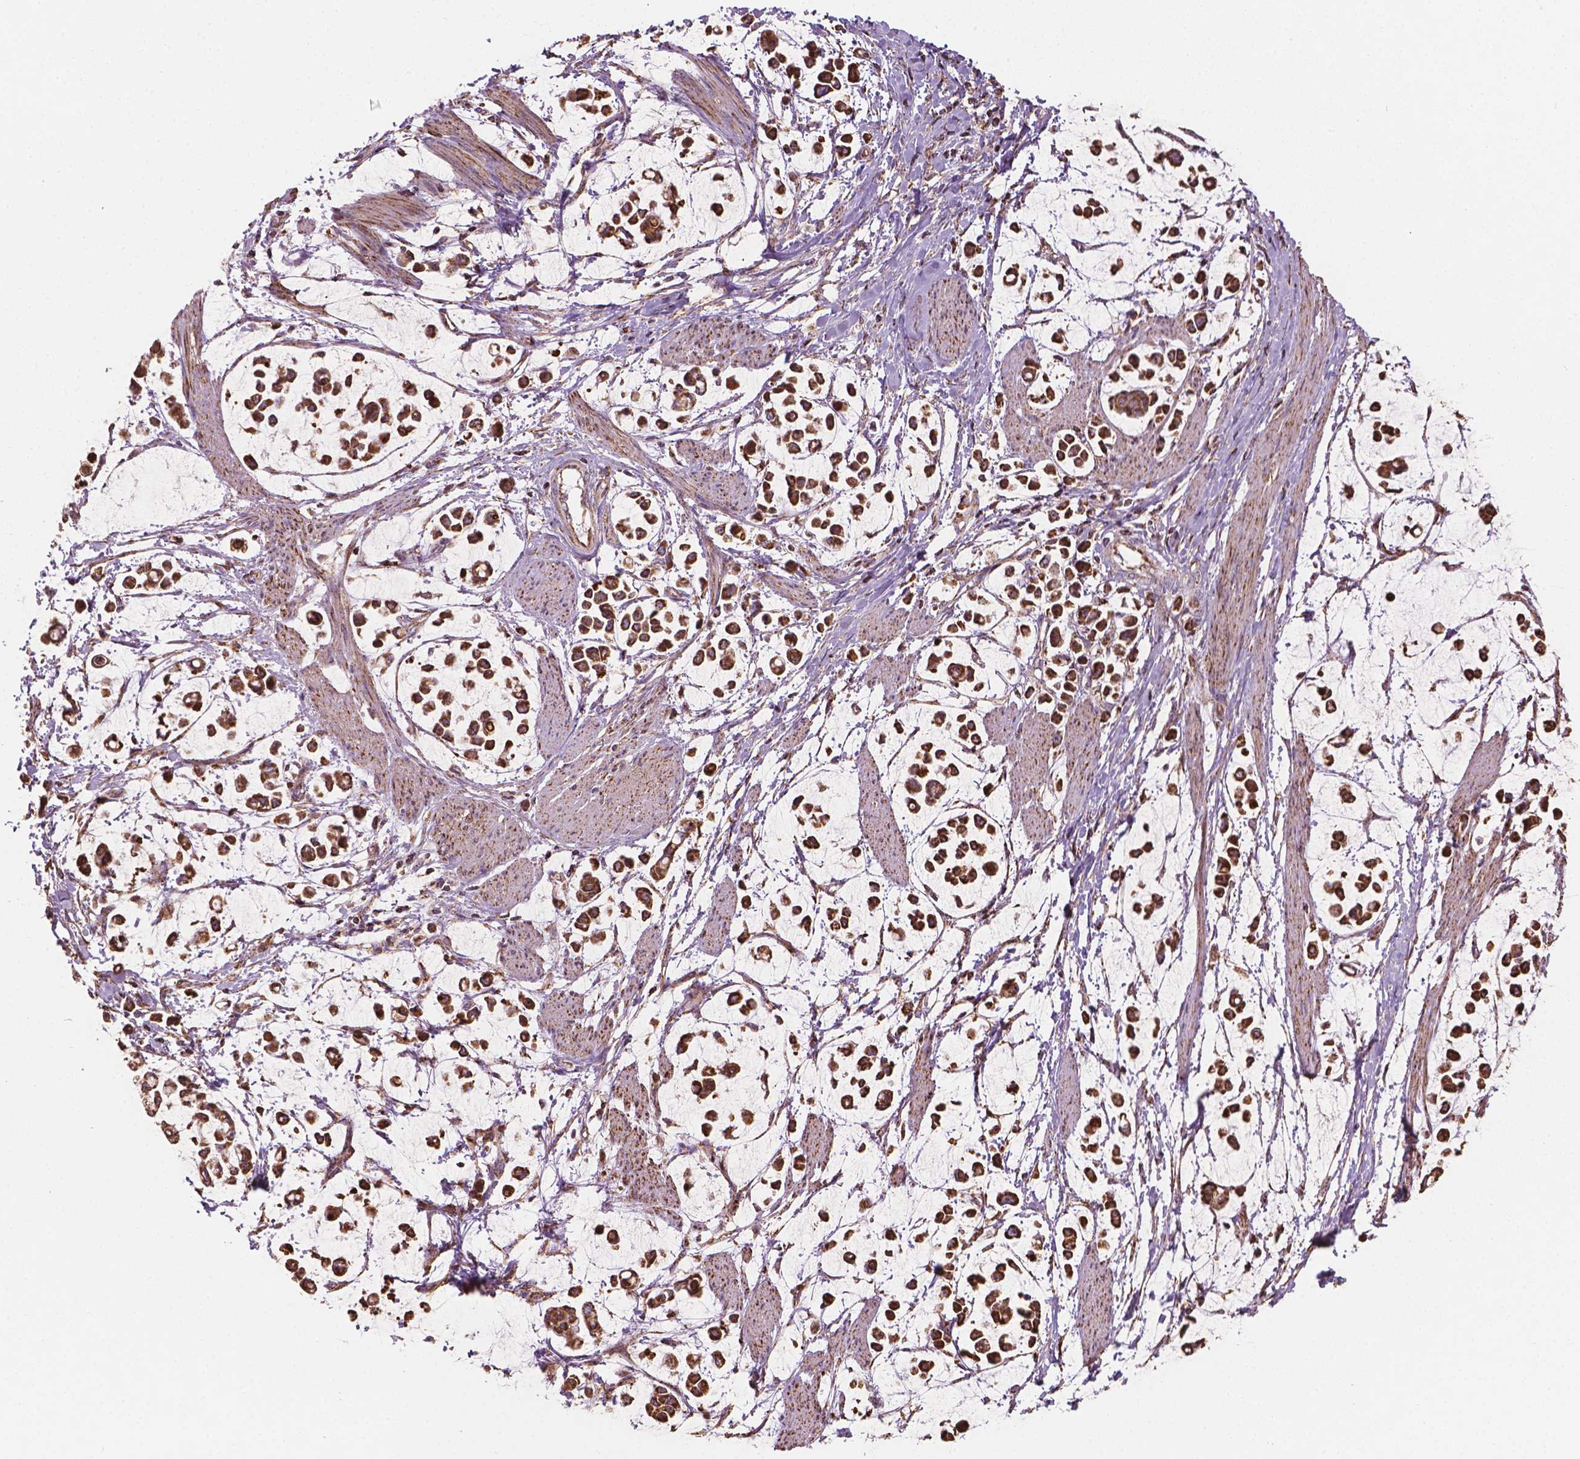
{"staining": {"intensity": "moderate", "quantity": ">75%", "location": "cytoplasmic/membranous"}, "tissue": "stomach cancer", "cell_type": "Tumor cells", "image_type": "cancer", "snomed": [{"axis": "morphology", "description": "Adenocarcinoma, NOS"}, {"axis": "topography", "description": "Stomach"}], "caption": "A medium amount of moderate cytoplasmic/membranous positivity is identified in approximately >75% of tumor cells in stomach cancer (adenocarcinoma) tissue.", "gene": "HS3ST3A1", "patient": {"sex": "male", "age": 82}}